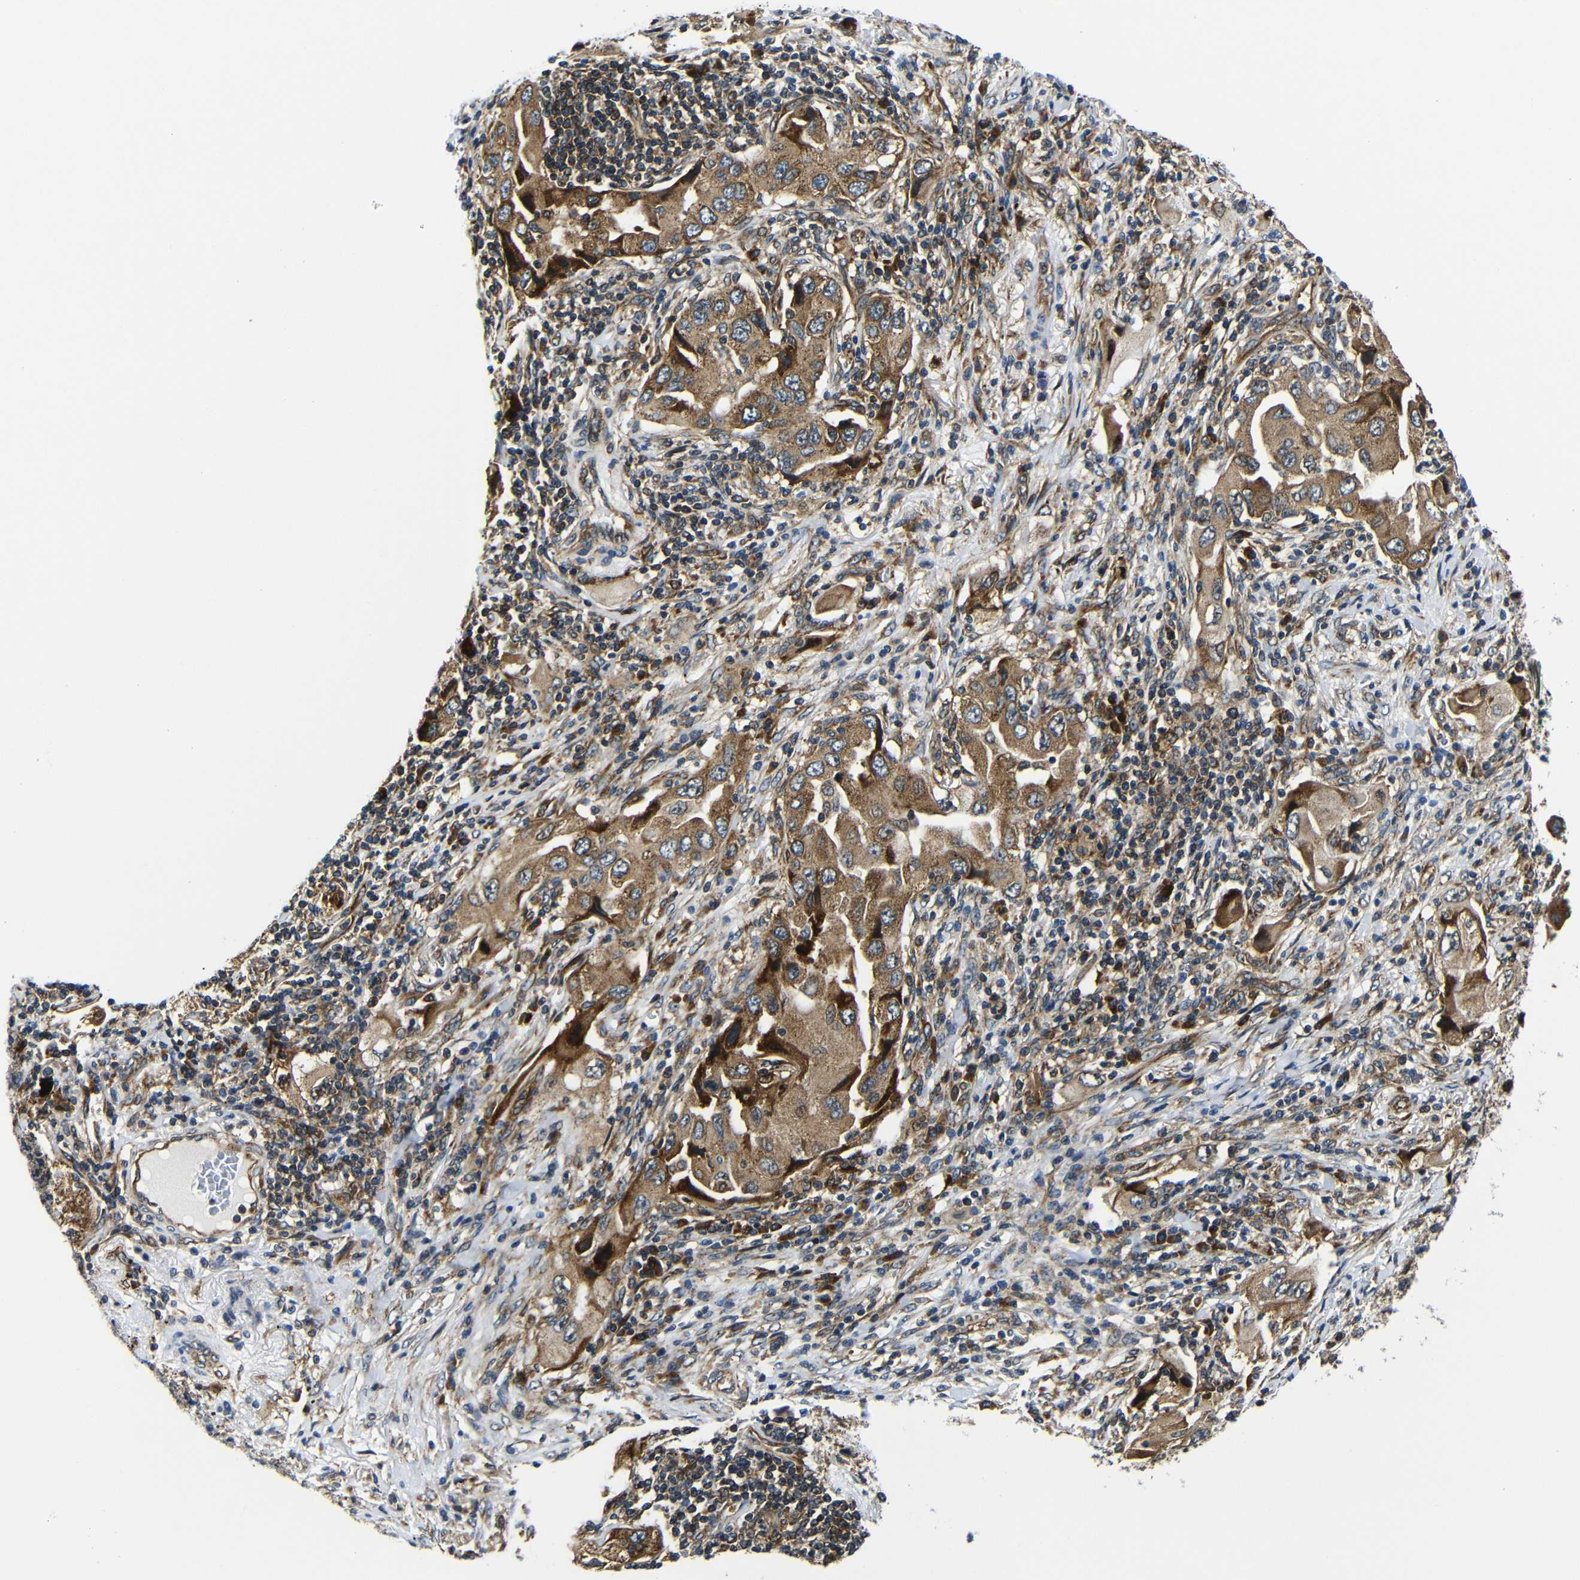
{"staining": {"intensity": "moderate", "quantity": ">75%", "location": "cytoplasmic/membranous"}, "tissue": "lung cancer", "cell_type": "Tumor cells", "image_type": "cancer", "snomed": [{"axis": "morphology", "description": "Adenocarcinoma, NOS"}, {"axis": "topography", "description": "Lung"}], "caption": "There is medium levels of moderate cytoplasmic/membranous staining in tumor cells of lung adenocarcinoma, as demonstrated by immunohistochemical staining (brown color).", "gene": "ABCE1", "patient": {"sex": "female", "age": 65}}